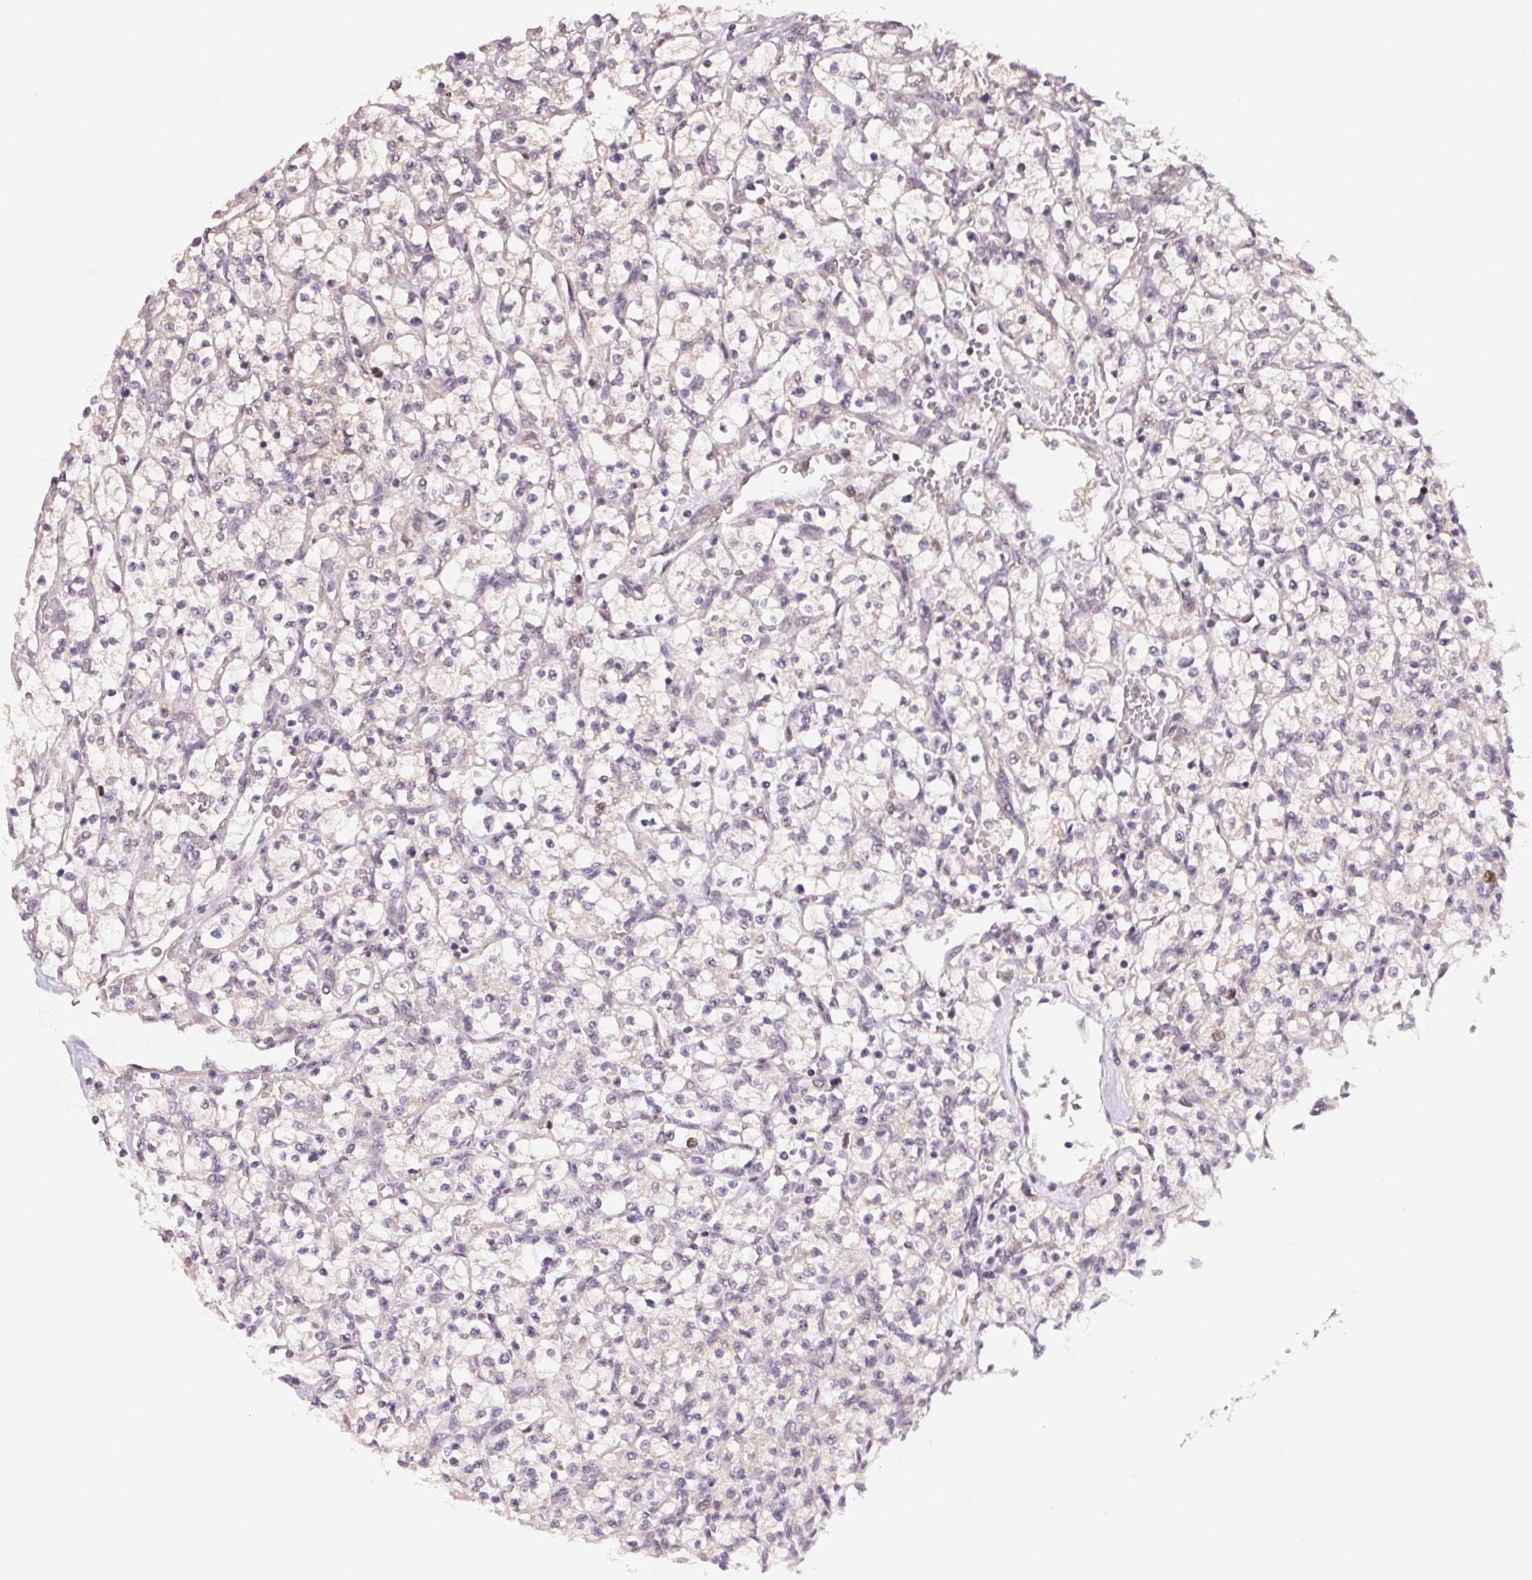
{"staining": {"intensity": "negative", "quantity": "none", "location": "none"}, "tissue": "renal cancer", "cell_type": "Tumor cells", "image_type": "cancer", "snomed": [{"axis": "morphology", "description": "Adenocarcinoma, NOS"}, {"axis": "topography", "description": "Kidney"}], "caption": "Immunohistochemistry (IHC) of human adenocarcinoma (renal) shows no positivity in tumor cells. The staining is performed using DAB brown chromogen with nuclei counter-stained in using hematoxylin.", "gene": "KIFC1", "patient": {"sex": "female", "age": 64}}